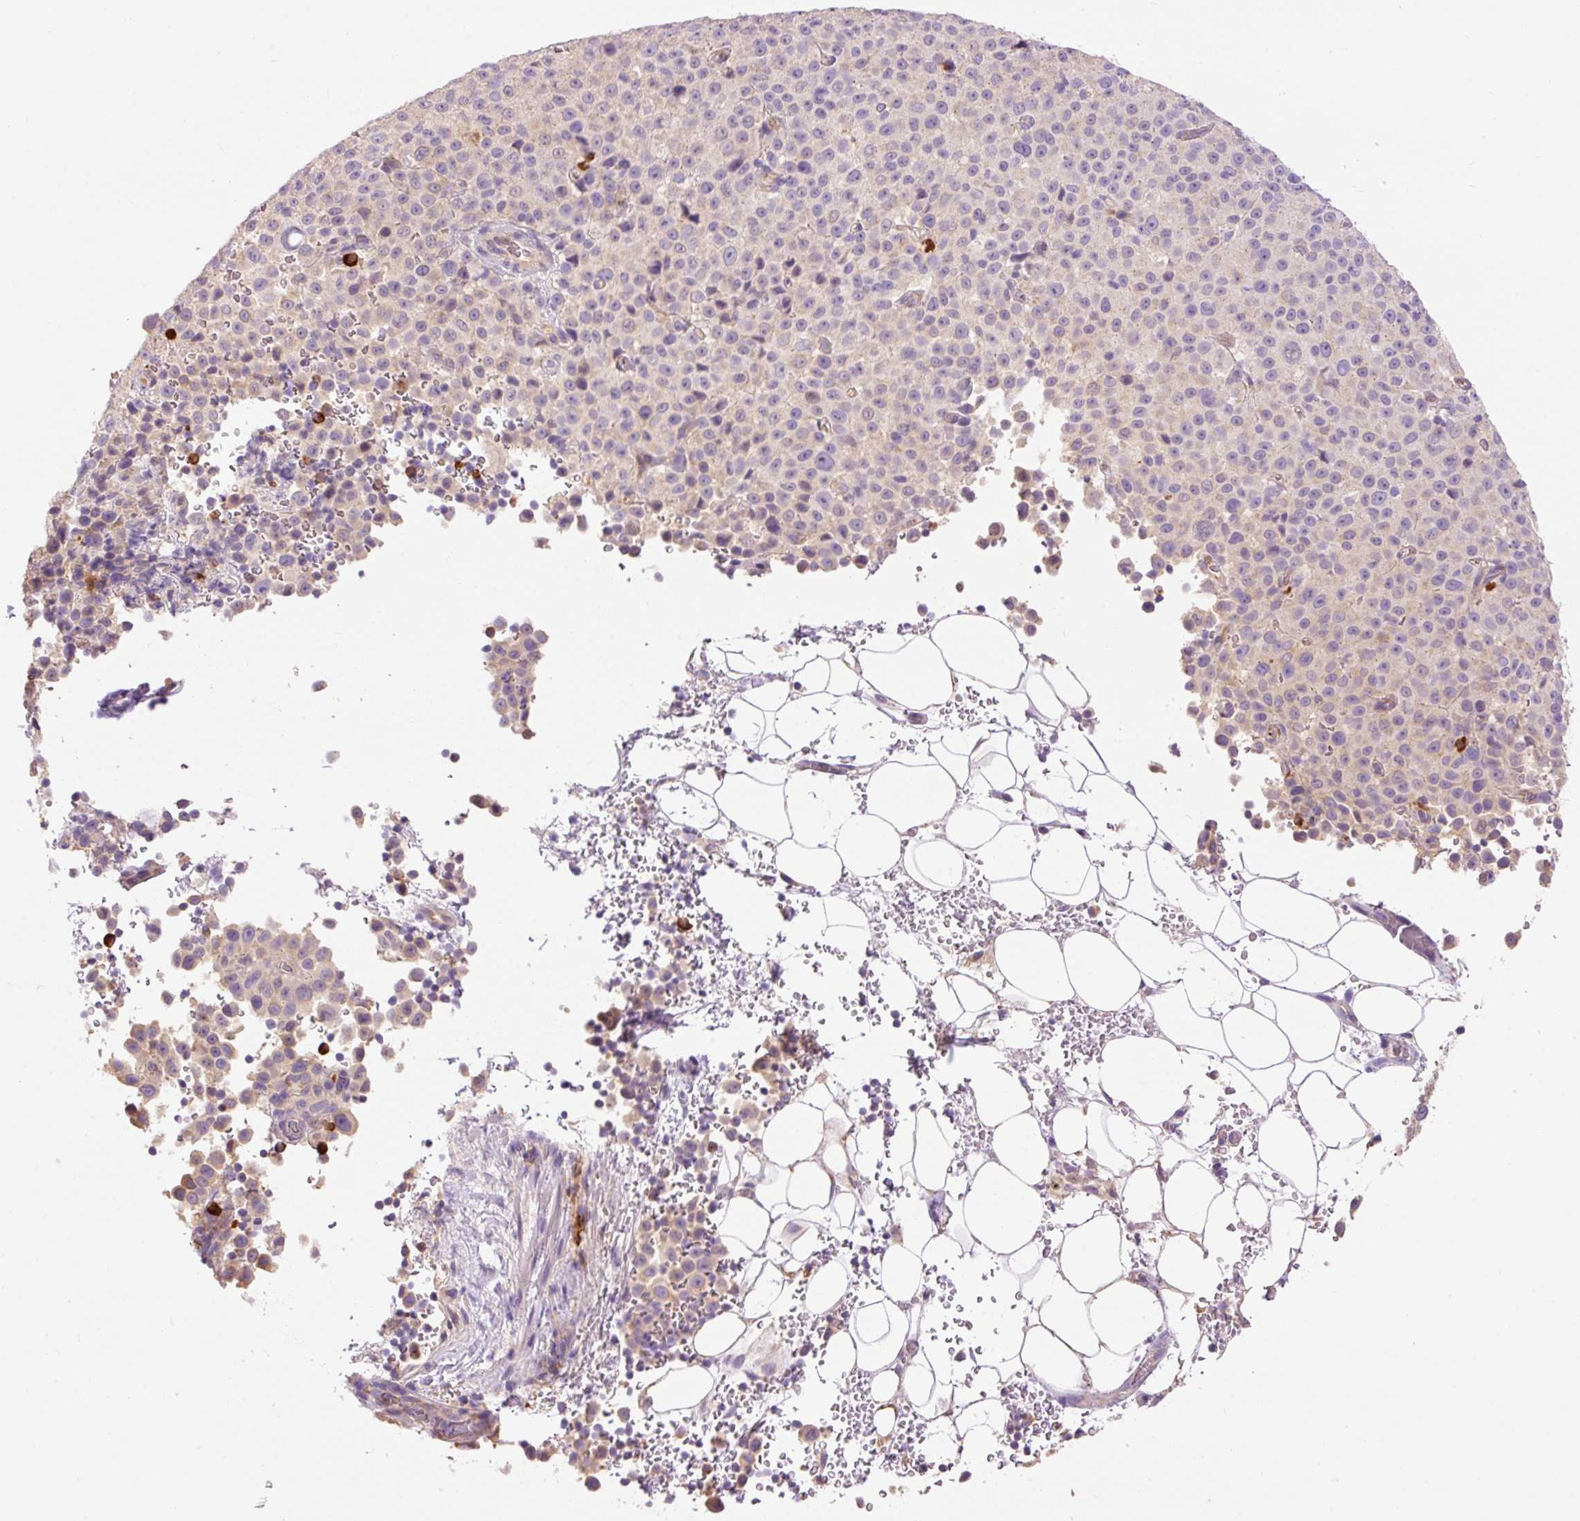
{"staining": {"intensity": "weak", "quantity": "<25%", "location": "cytoplasmic/membranous"}, "tissue": "melanoma", "cell_type": "Tumor cells", "image_type": "cancer", "snomed": [{"axis": "morphology", "description": "Malignant melanoma, Metastatic site"}, {"axis": "topography", "description": "Skin"}, {"axis": "topography", "description": "Lymph node"}], "caption": "An immunohistochemistry (IHC) photomicrograph of malignant melanoma (metastatic site) is shown. There is no staining in tumor cells of malignant melanoma (metastatic site). The staining was performed using DAB to visualize the protein expression in brown, while the nuclei were stained in blue with hematoxylin (Magnification: 20x).", "gene": "PNPLA5", "patient": {"sex": "male", "age": 66}}